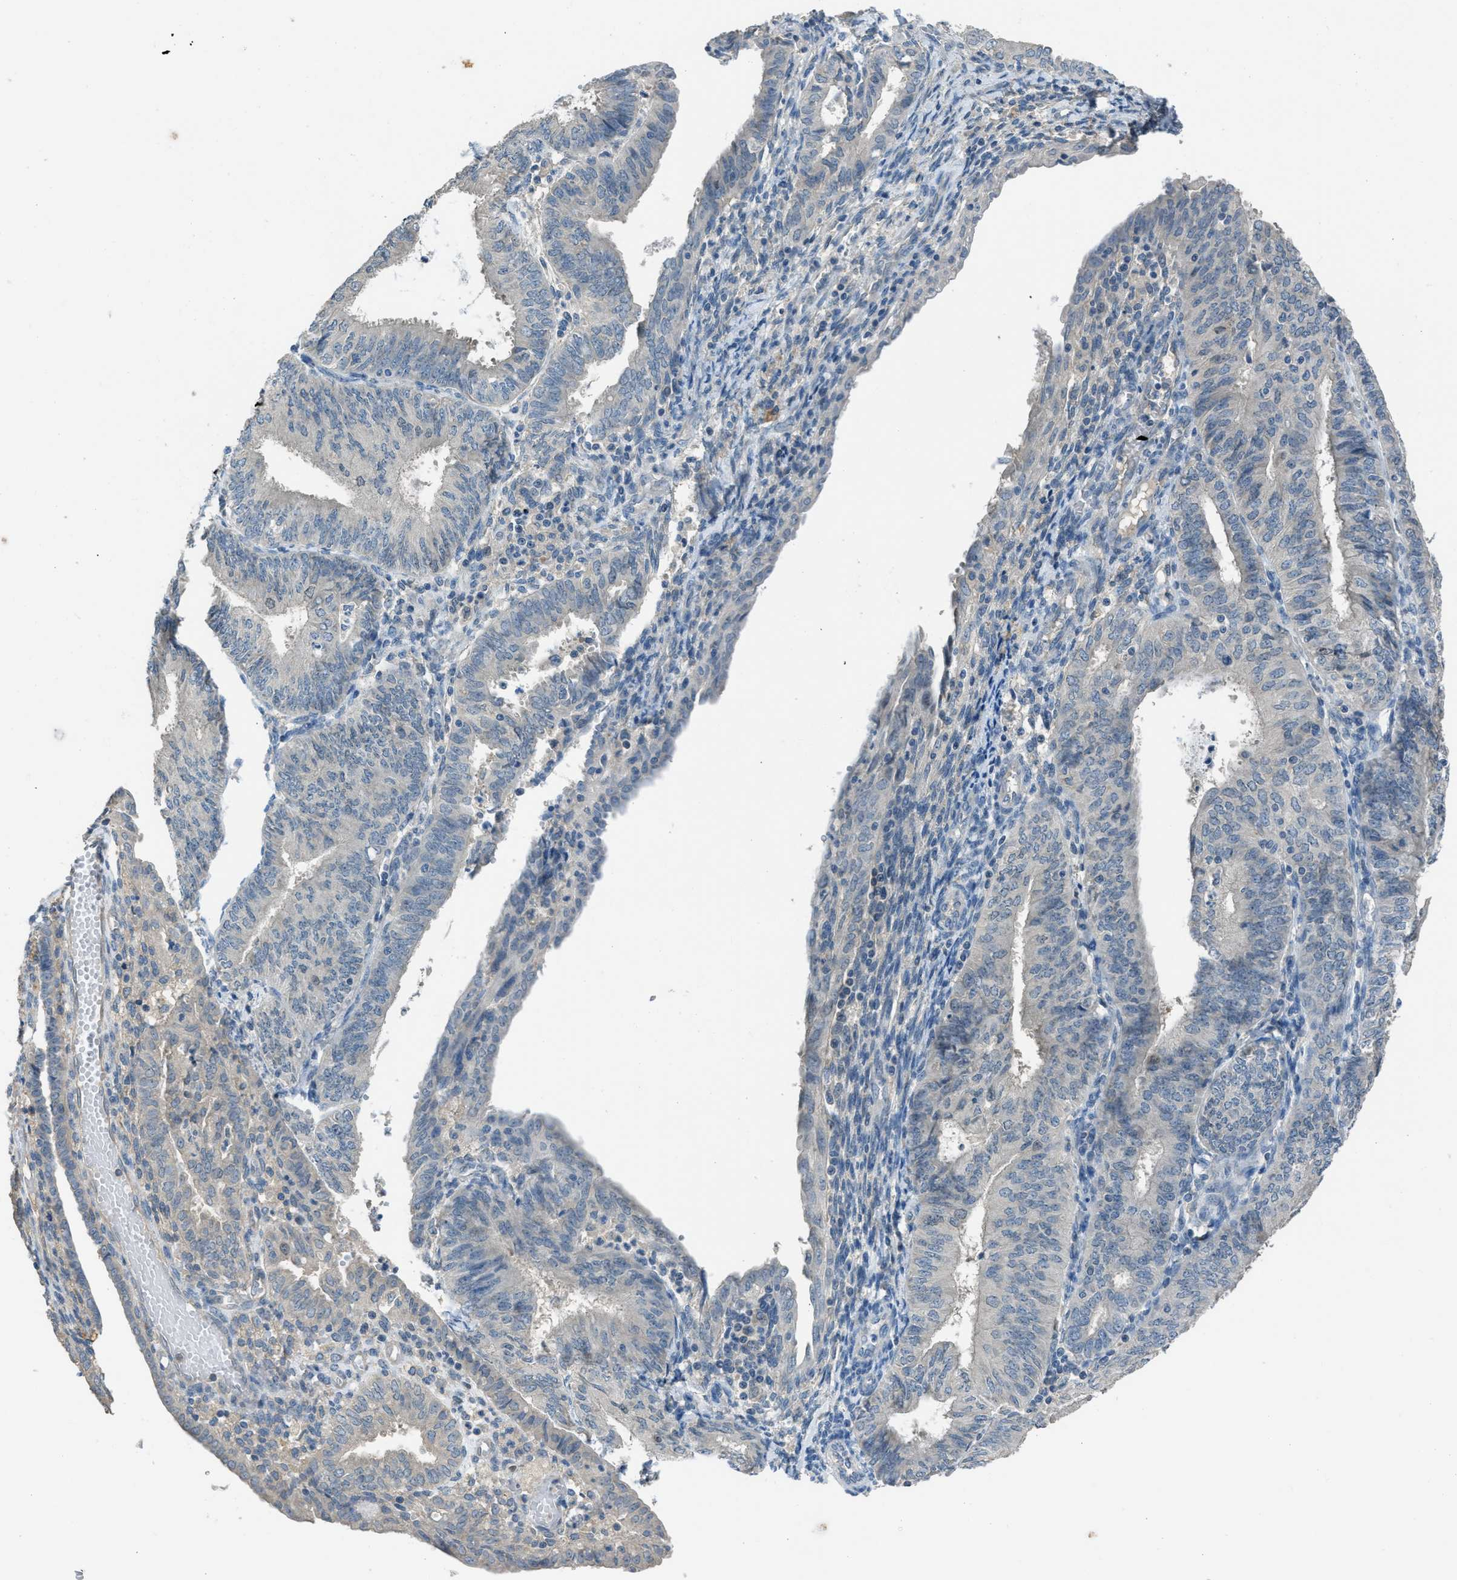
{"staining": {"intensity": "weak", "quantity": "<25%", "location": "cytoplasmic/membranous"}, "tissue": "endometrial cancer", "cell_type": "Tumor cells", "image_type": "cancer", "snomed": [{"axis": "morphology", "description": "Adenocarcinoma, NOS"}, {"axis": "topography", "description": "Endometrium"}], "caption": "A micrograph of endometrial cancer stained for a protein demonstrates no brown staining in tumor cells.", "gene": "MIS18A", "patient": {"sex": "female", "age": 58}}